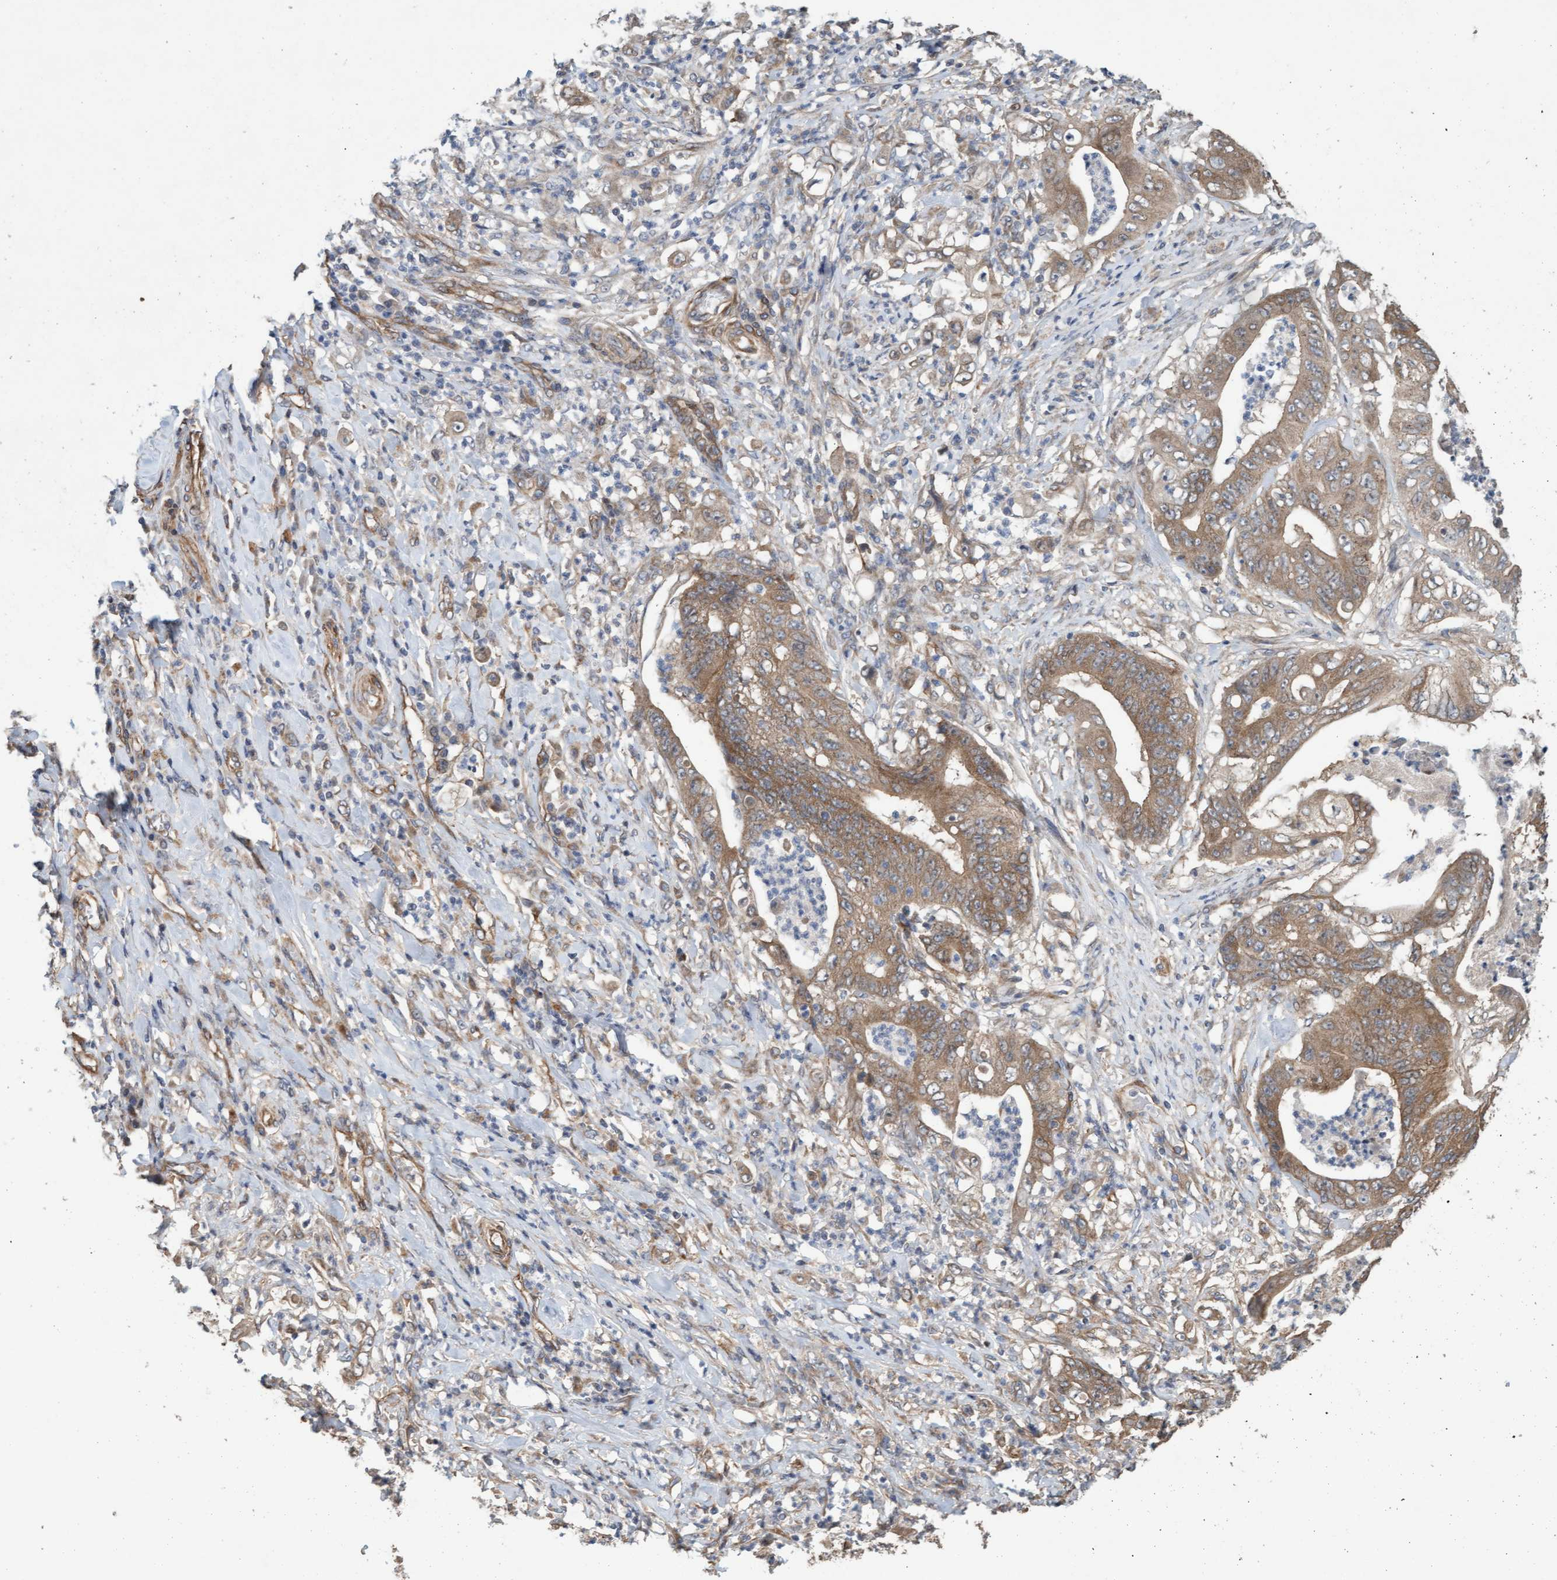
{"staining": {"intensity": "moderate", "quantity": ">75%", "location": "cytoplasmic/membranous"}, "tissue": "stomach cancer", "cell_type": "Tumor cells", "image_type": "cancer", "snomed": [{"axis": "morphology", "description": "Adenocarcinoma, NOS"}, {"axis": "topography", "description": "Stomach"}], "caption": "Protein staining reveals moderate cytoplasmic/membranous expression in approximately >75% of tumor cells in stomach cancer.", "gene": "CDC42EP4", "patient": {"sex": "female", "age": 73}}